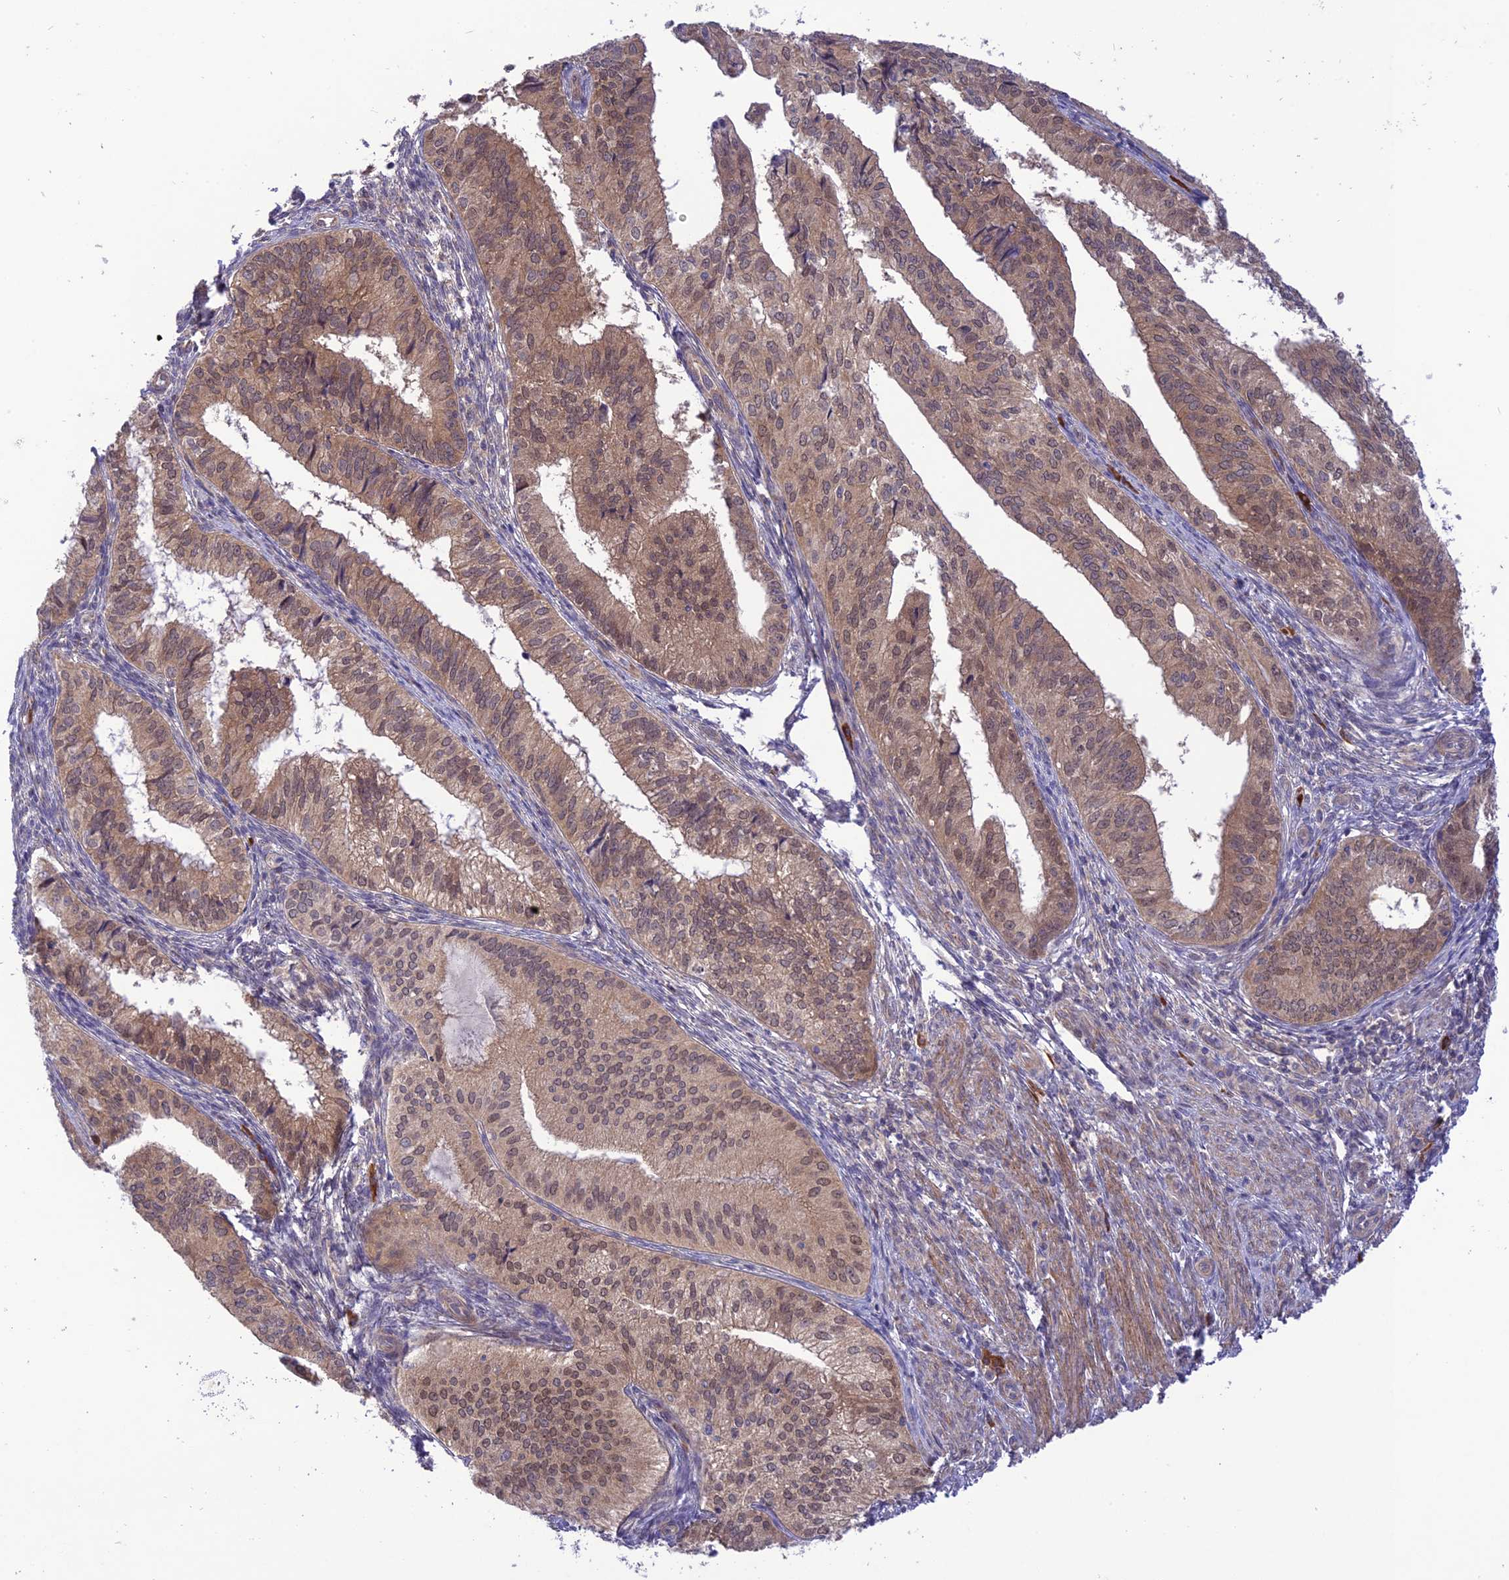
{"staining": {"intensity": "moderate", "quantity": ">75%", "location": "cytoplasmic/membranous,nuclear"}, "tissue": "endometrial cancer", "cell_type": "Tumor cells", "image_type": "cancer", "snomed": [{"axis": "morphology", "description": "Adenocarcinoma, NOS"}, {"axis": "topography", "description": "Endometrium"}], "caption": "Protein staining by IHC reveals moderate cytoplasmic/membranous and nuclear positivity in approximately >75% of tumor cells in endometrial adenocarcinoma.", "gene": "UROS", "patient": {"sex": "female", "age": 50}}